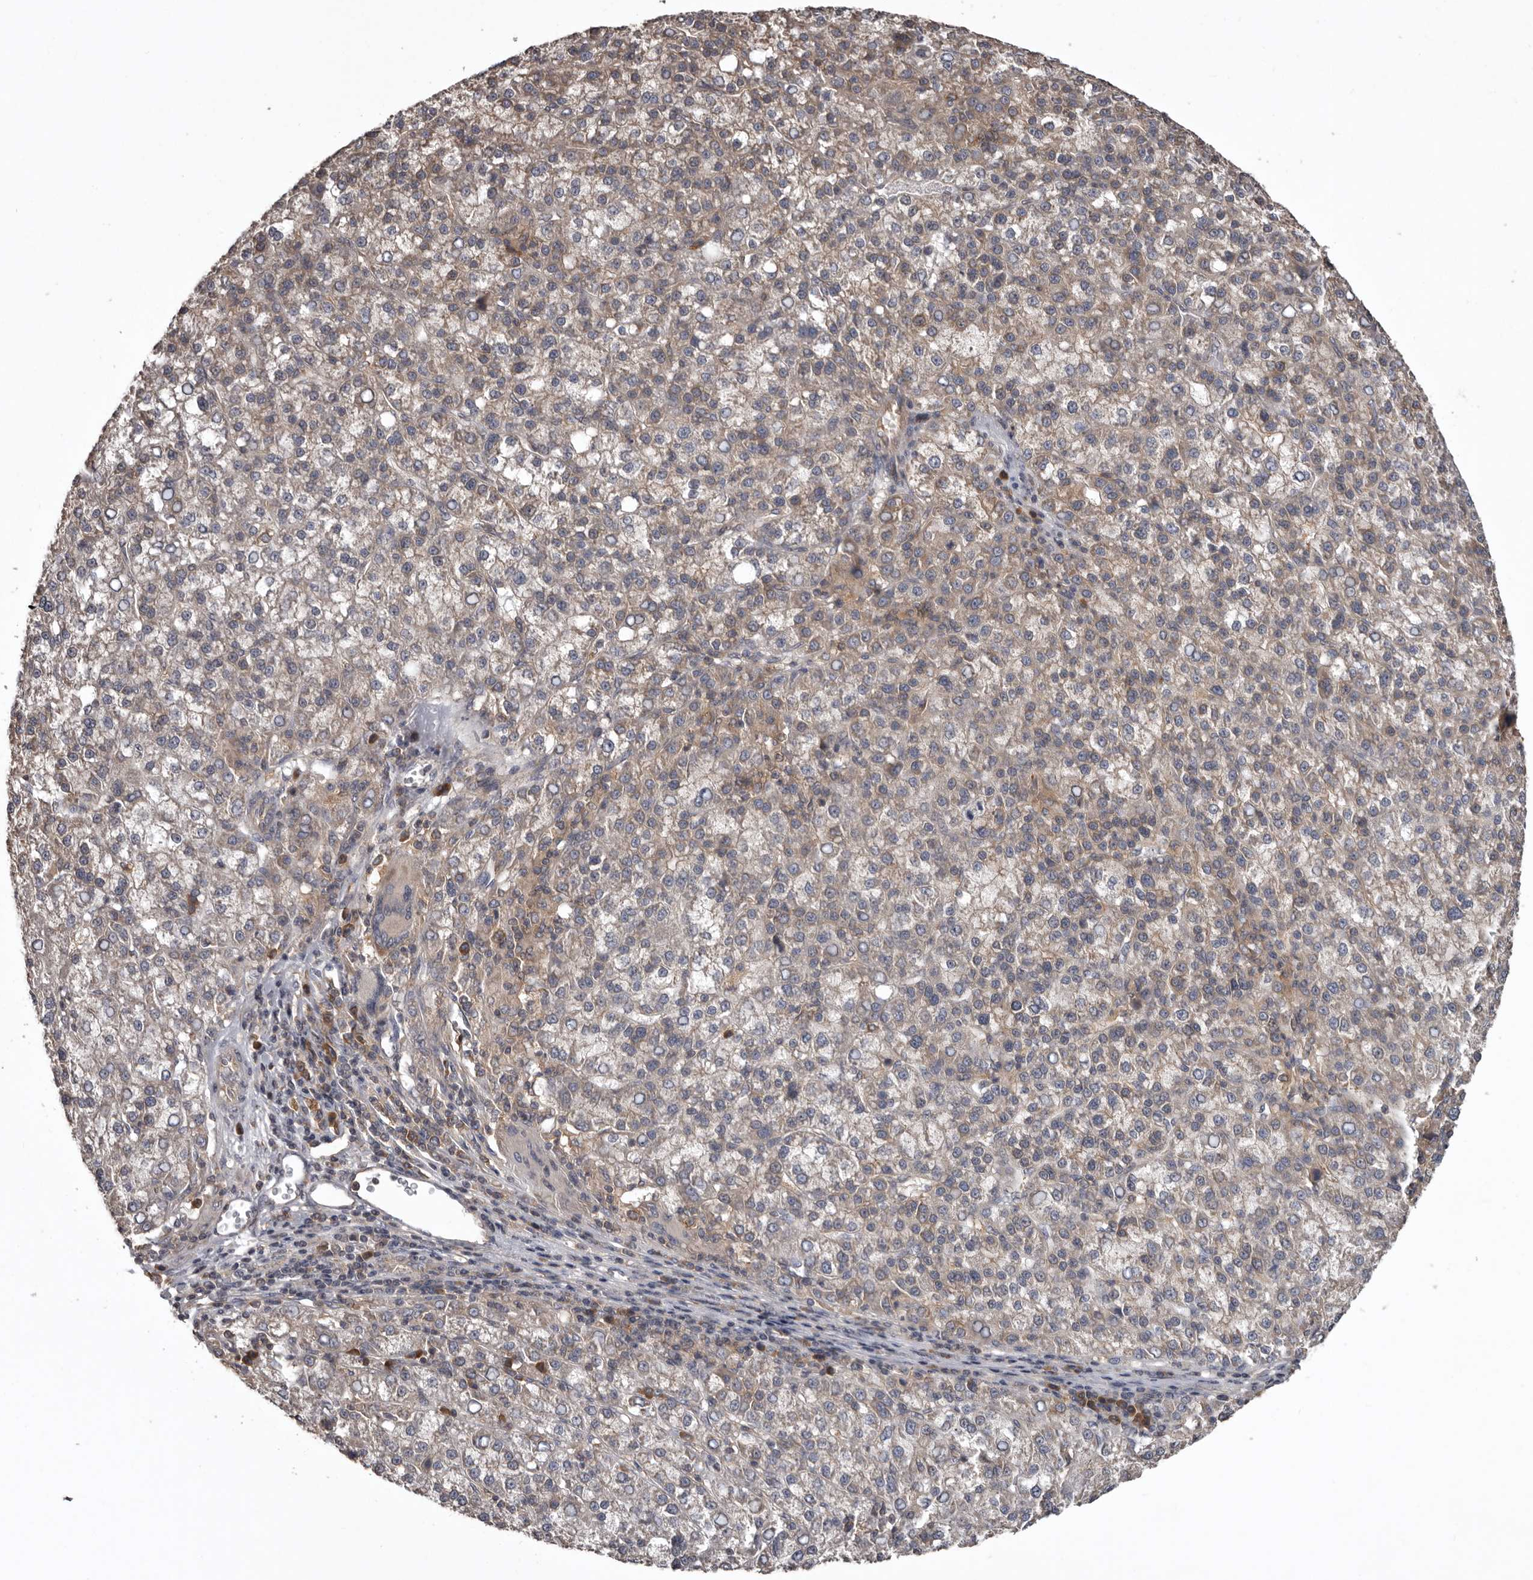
{"staining": {"intensity": "weak", "quantity": ">75%", "location": "cytoplasmic/membranous"}, "tissue": "liver cancer", "cell_type": "Tumor cells", "image_type": "cancer", "snomed": [{"axis": "morphology", "description": "Carcinoma, Hepatocellular, NOS"}, {"axis": "topography", "description": "Liver"}], "caption": "Human liver cancer (hepatocellular carcinoma) stained for a protein (brown) exhibits weak cytoplasmic/membranous positive staining in approximately >75% of tumor cells.", "gene": "DARS1", "patient": {"sex": "female", "age": 58}}